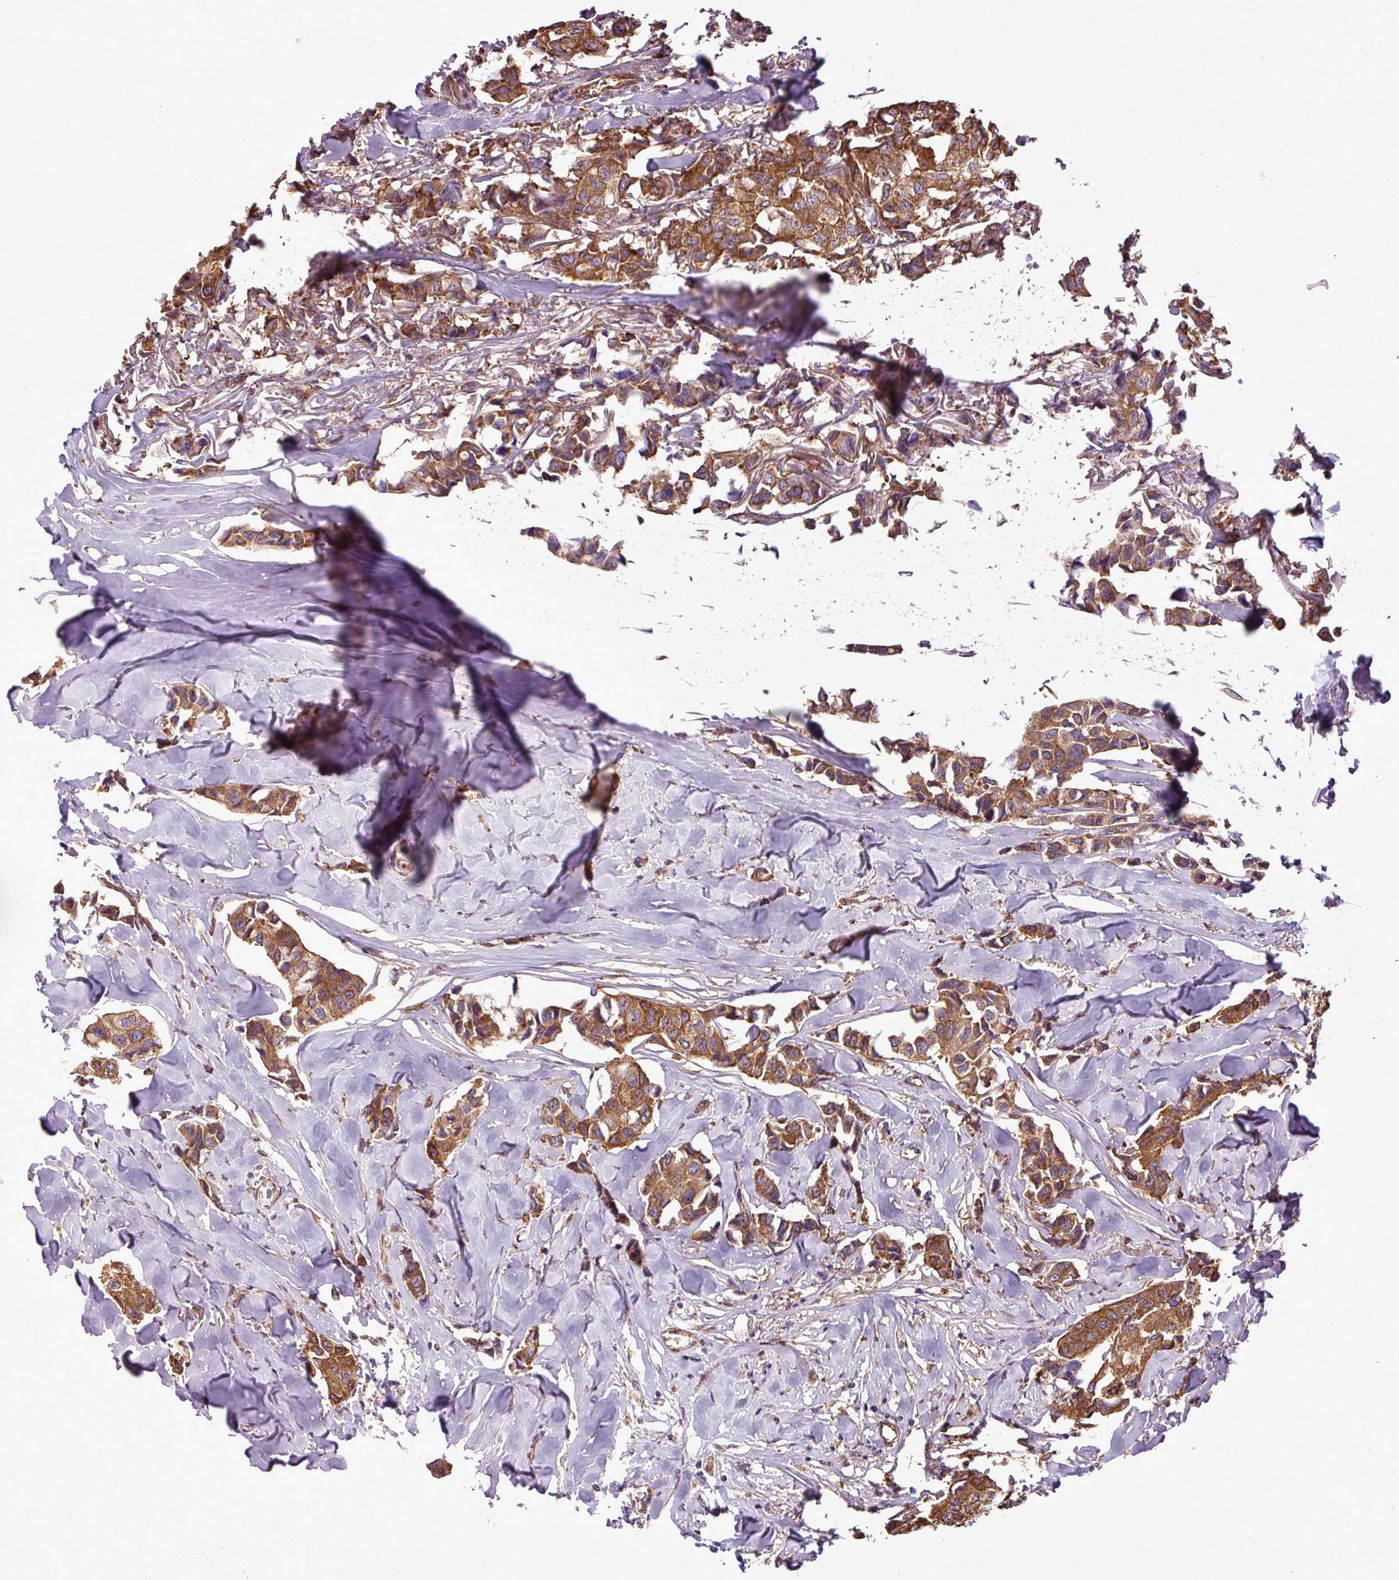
{"staining": {"intensity": "strong", "quantity": ">75%", "location": "cytoplasmic/membranous"}, "tissue": "breast cancer", "cell_type": "Tumor cells", "image_type": "cancer", "snomed": [{"axis": "morphology", "description": "Duct carcinoma"}, {"axis": "topography", "description": "Breast"}], "caption": "A micrograph showing strong cytoplasmic/membranous staining in about >75% of tumor cells in breast intraductal carcinoma, as visualized by brown immunohistochemical staining.", "gene": "PACSIN2", "patient": {"sex": "female", "age": 80}}